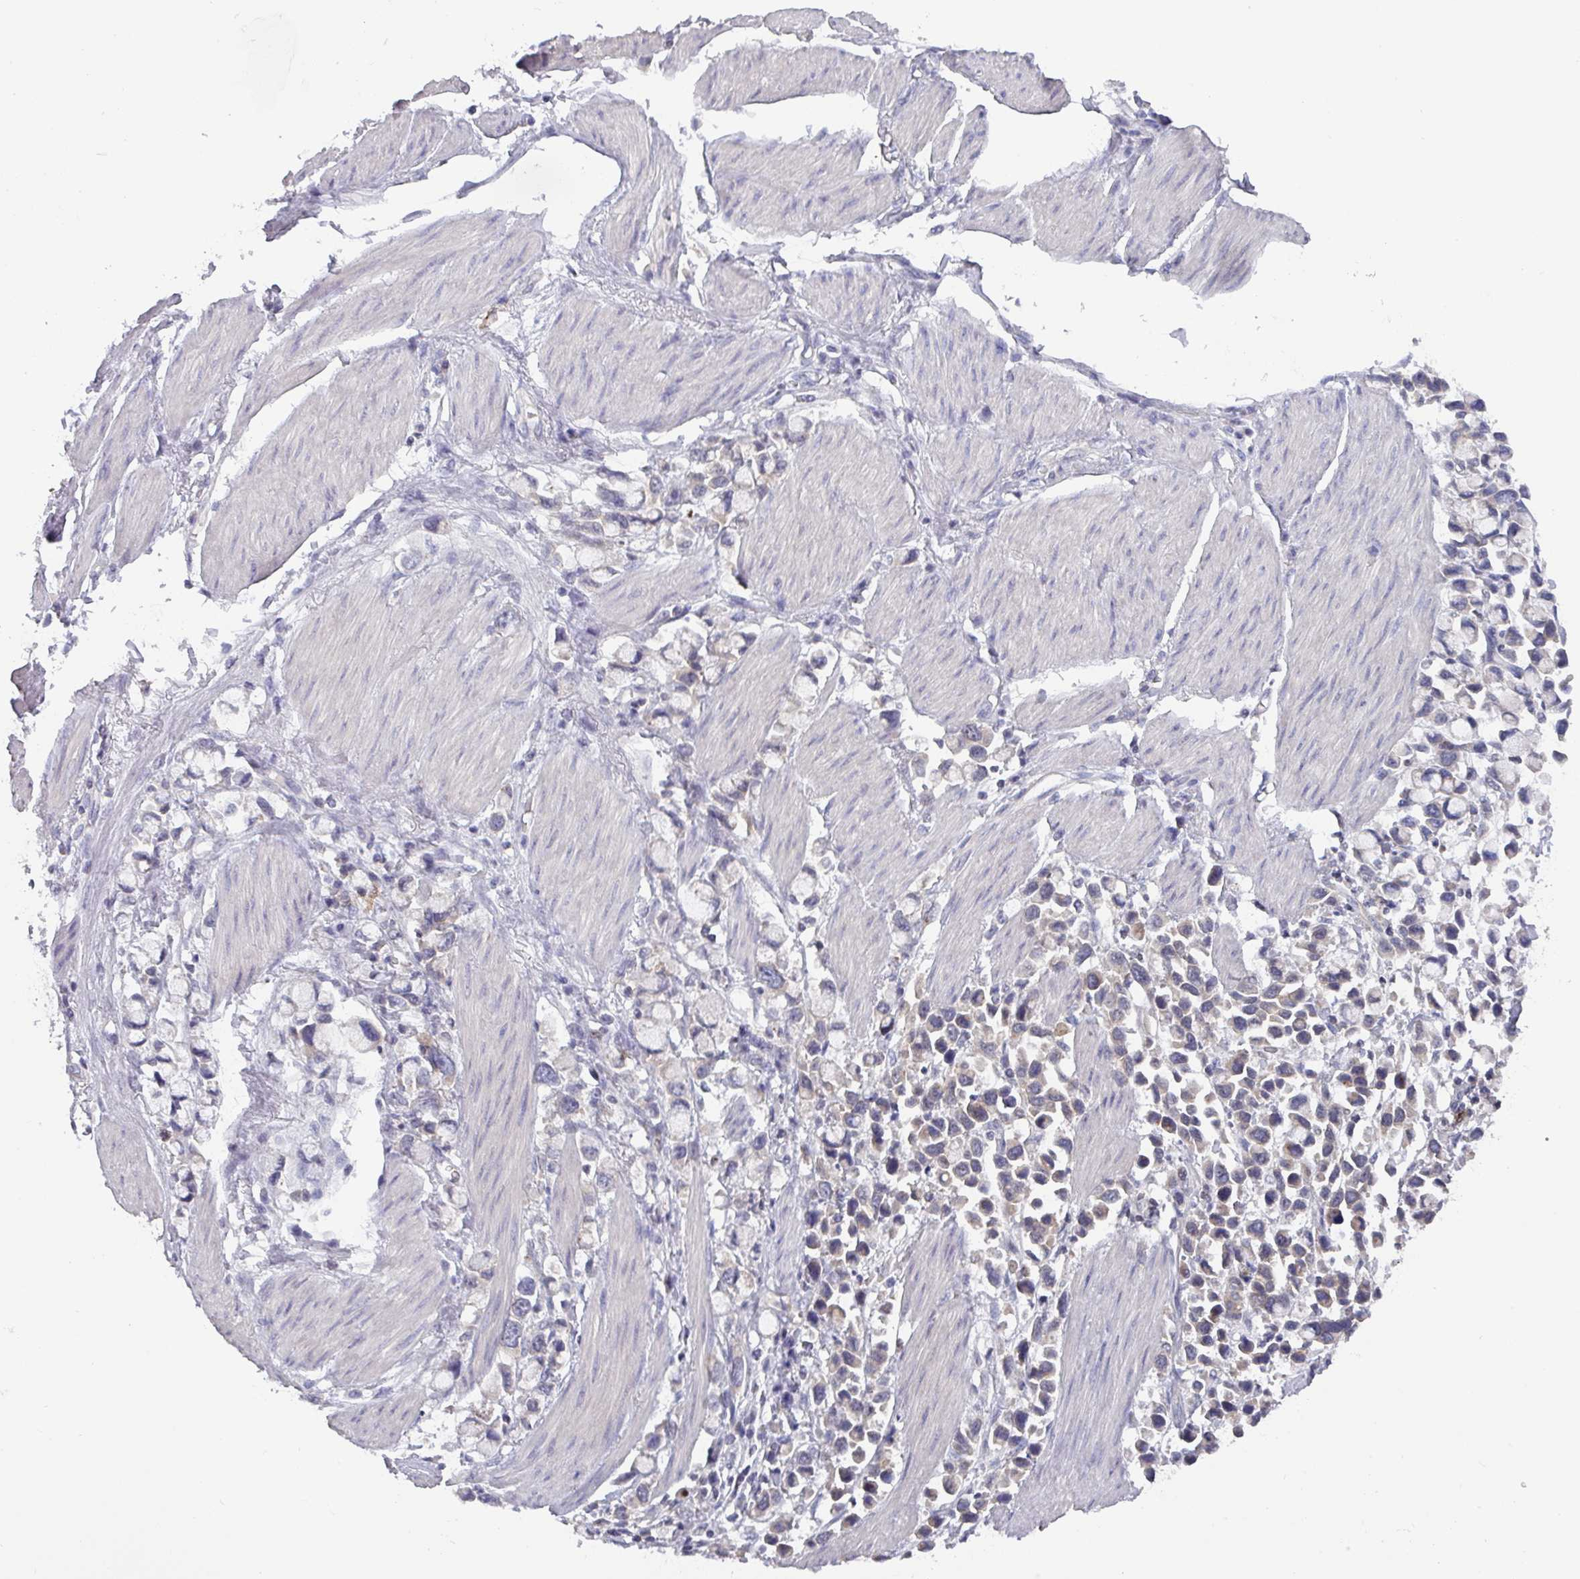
{"staining": {"intensity": "weak", "quantity": "<25%", "location": "cytoplasmic/membranous"}, "tissue": "stomach cancer", "cell_type": "Tumor cells", "image_type": "cancer", "snomed": [{"axis": "morphology", "description": "Adenocarcinoma, NOS"}, {"axis": "topography", "description": "Stomach"}], "caption": "This is an immunohistochemistry (IHC) micrograph of stomach adenocarcinoma. There is no expression in tumor cells.", "gene": "DCAF12L2", "patient": {"sex": "female", "age": 81}}